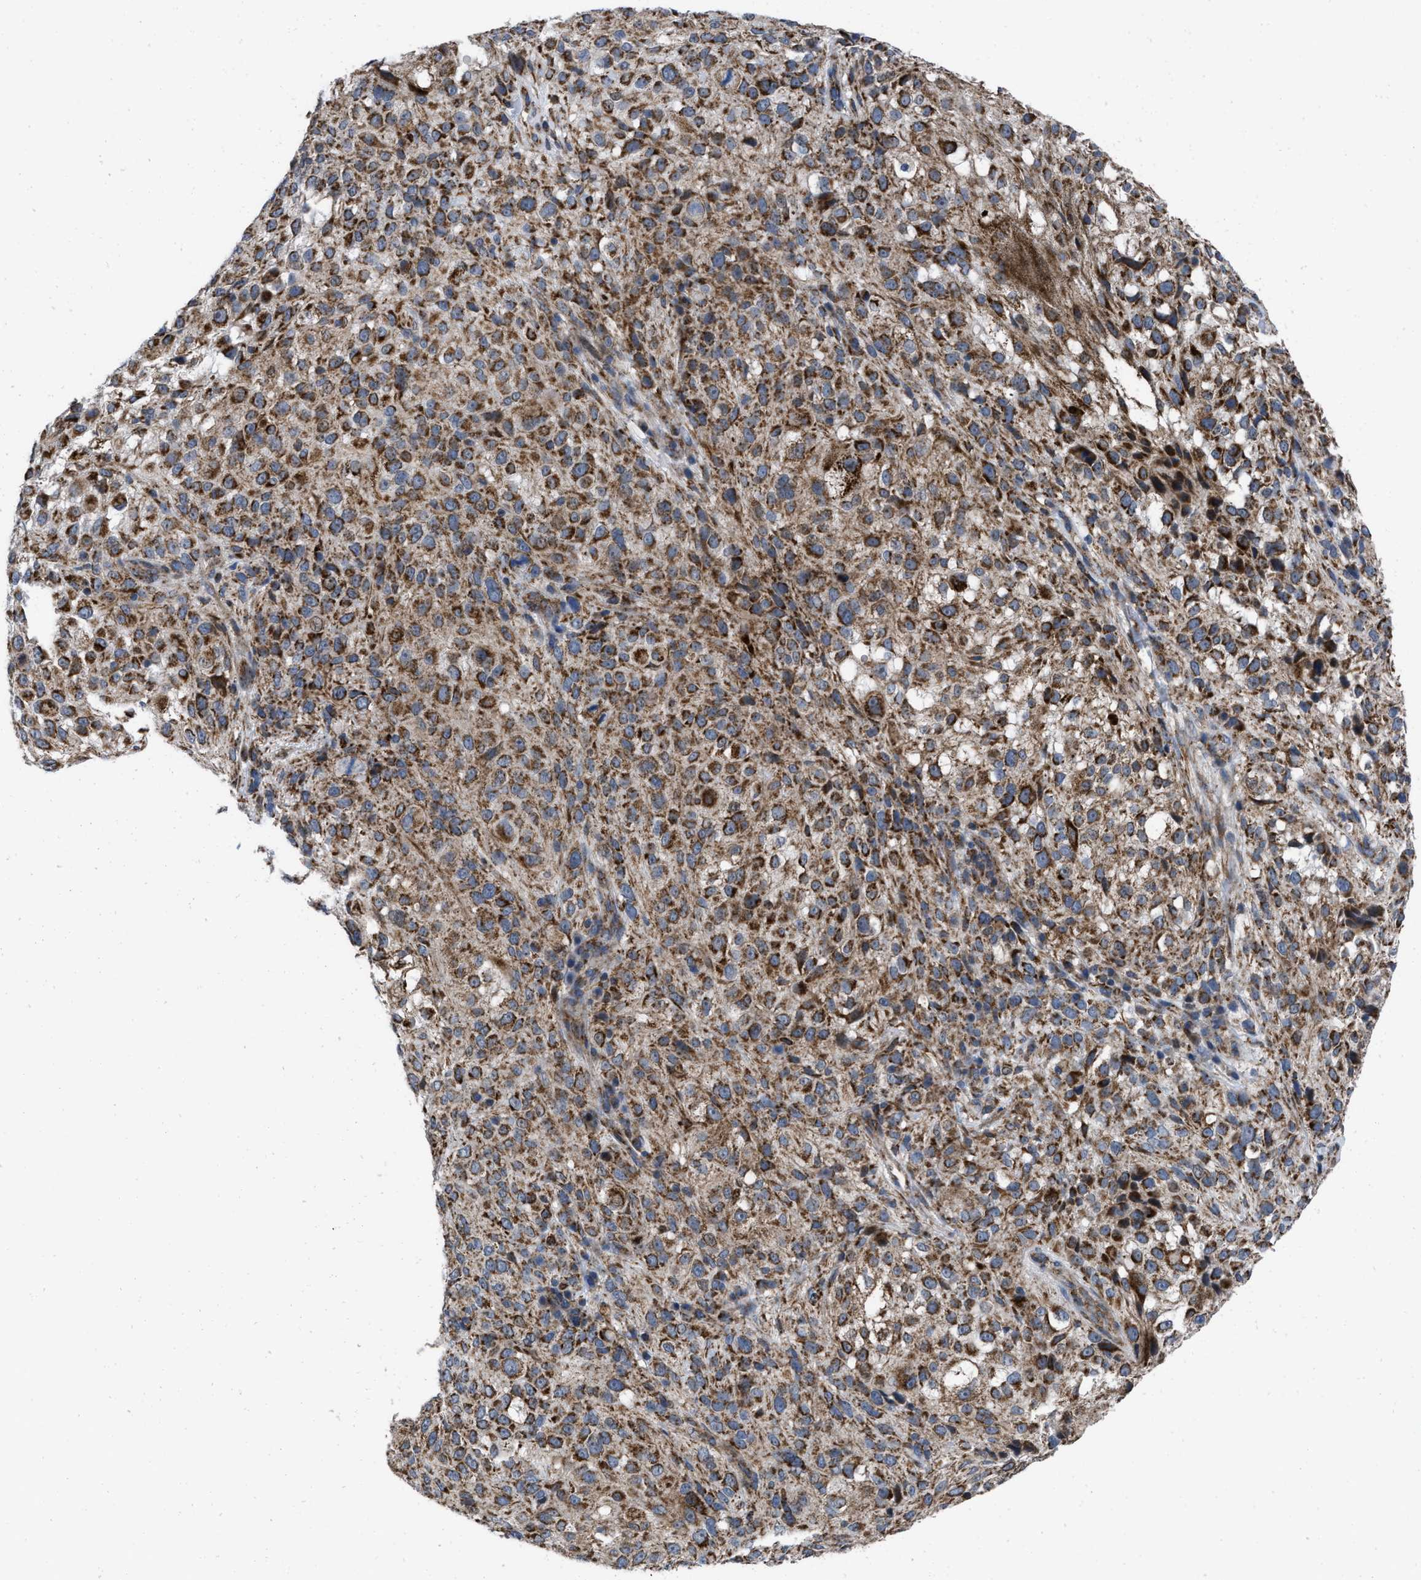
{"staining": {"intensity": "strong", "quantity": ">75%", "location": "cytoplasmic/membranous"}, "tissue": "melanoma", "cell_type": "Tumor cells", "image_type": "cancer", "snomed": [{"axis": "morphology", "description": "Necrosis, NOS"}, {"axis": "morphology", "description": "Malignant melanoma, NOS"}, {"axis": "topography", "description": "Skin"}], "caption": "Immunohistochemistry (IHC) of human malignant melanoma displays high levels of strong cytoplasmic/membranous positivity in approximately >75% of tumor cells.", "gene": "AKAP1", "patient": {"sex": "female", "age": 87}}